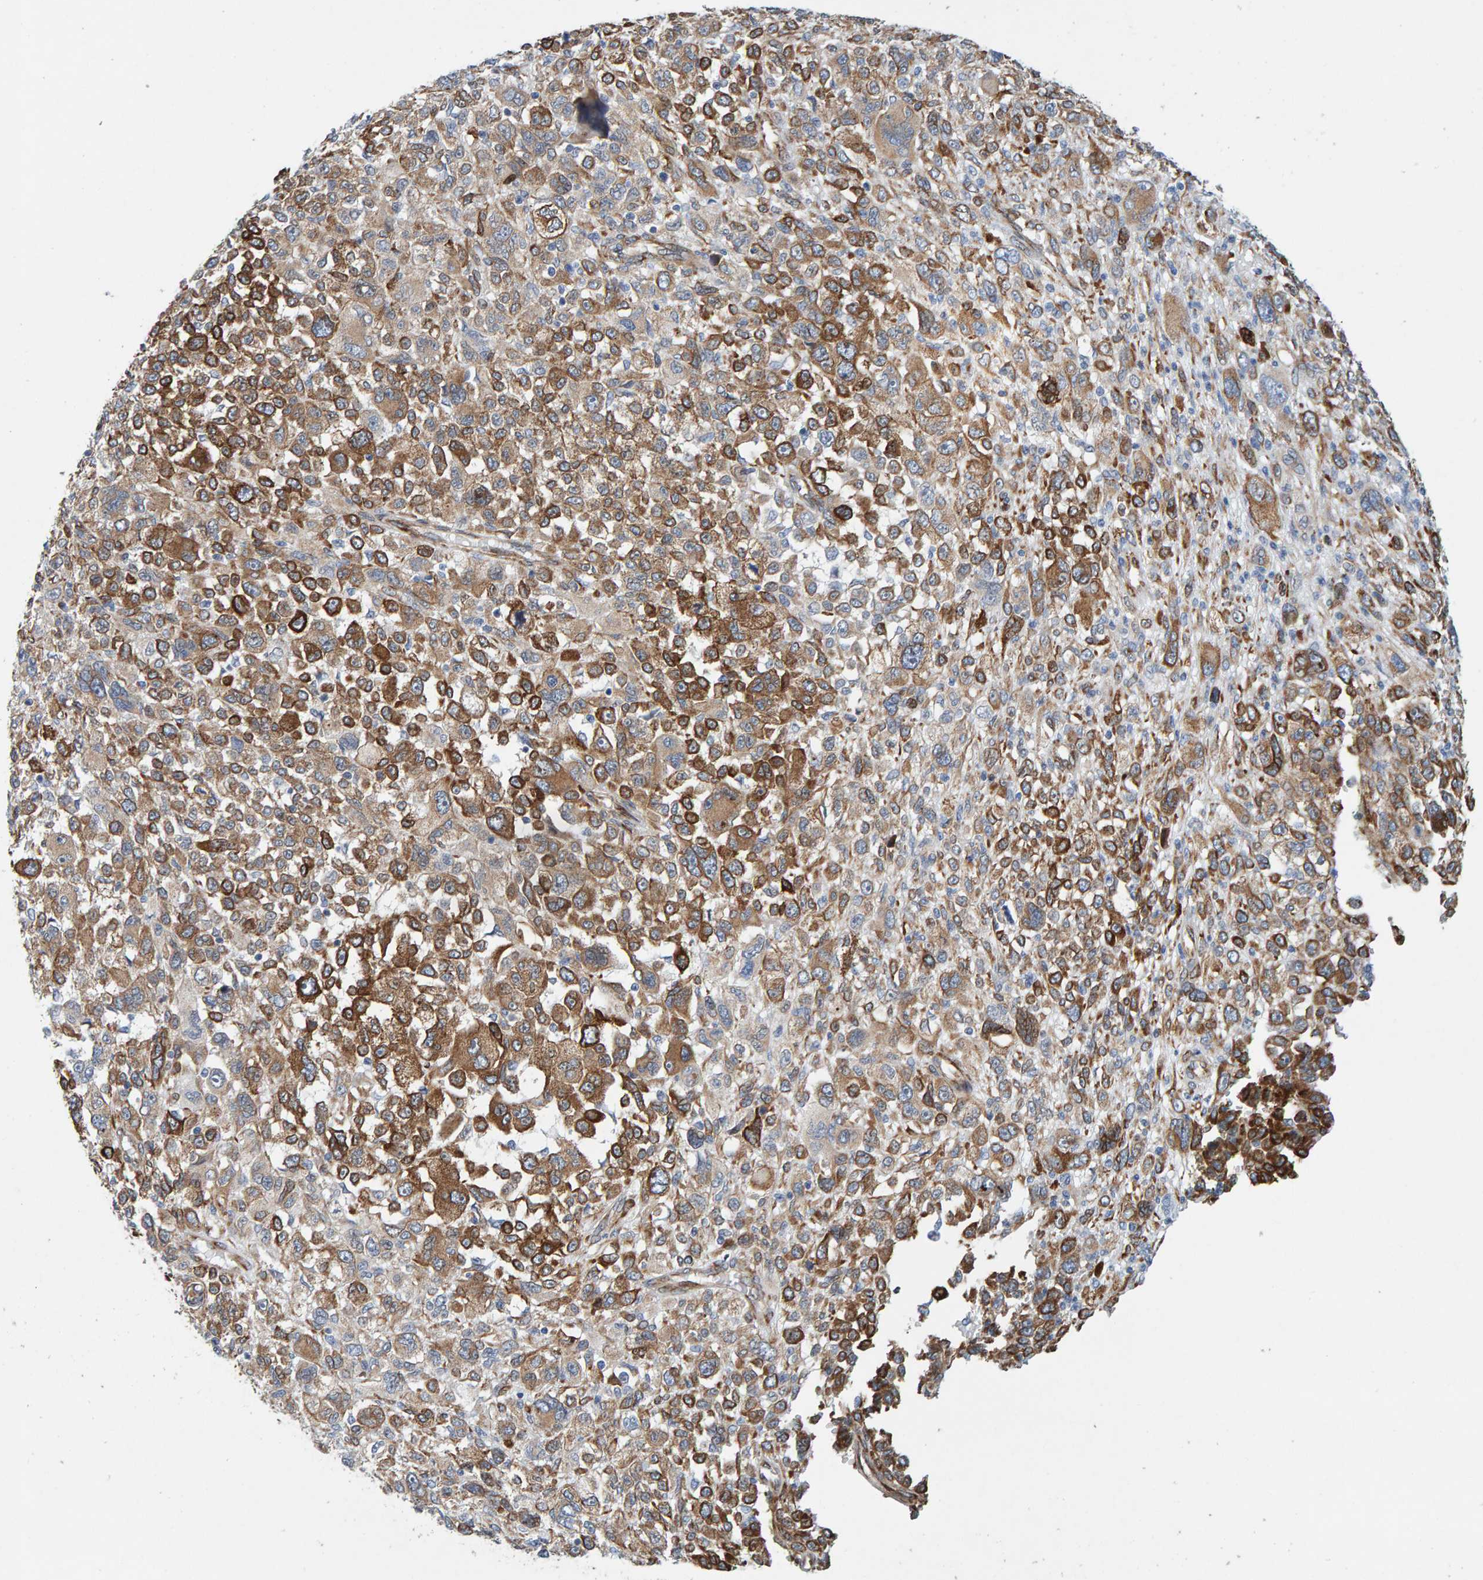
{"staining": {"intensity": "moderate", "quantity": ">75%", "location": "cytoplasmic/membranous"}, "tissue": "melanoma", "cell_type": "Tumor cells", "image_type": "cancer", "snomed": [{"axis": "morphology", "description": "Malignant melanoma, NOS"}, {"axis": "topography", "description": "Skin"}], "caption": "A photomicrograph of malignant melanoma stained for a protein shows moderate cytoplasmic/membranous brown staining in tumor cells. The staining was performed using DAB (3,3'-diaminobenzidine), with brown indicating positive protein expression. Nuclei are stained blue with hematoxylin.", "gene": "MMP16", "patient": {"sex": "female", "age": 55}}